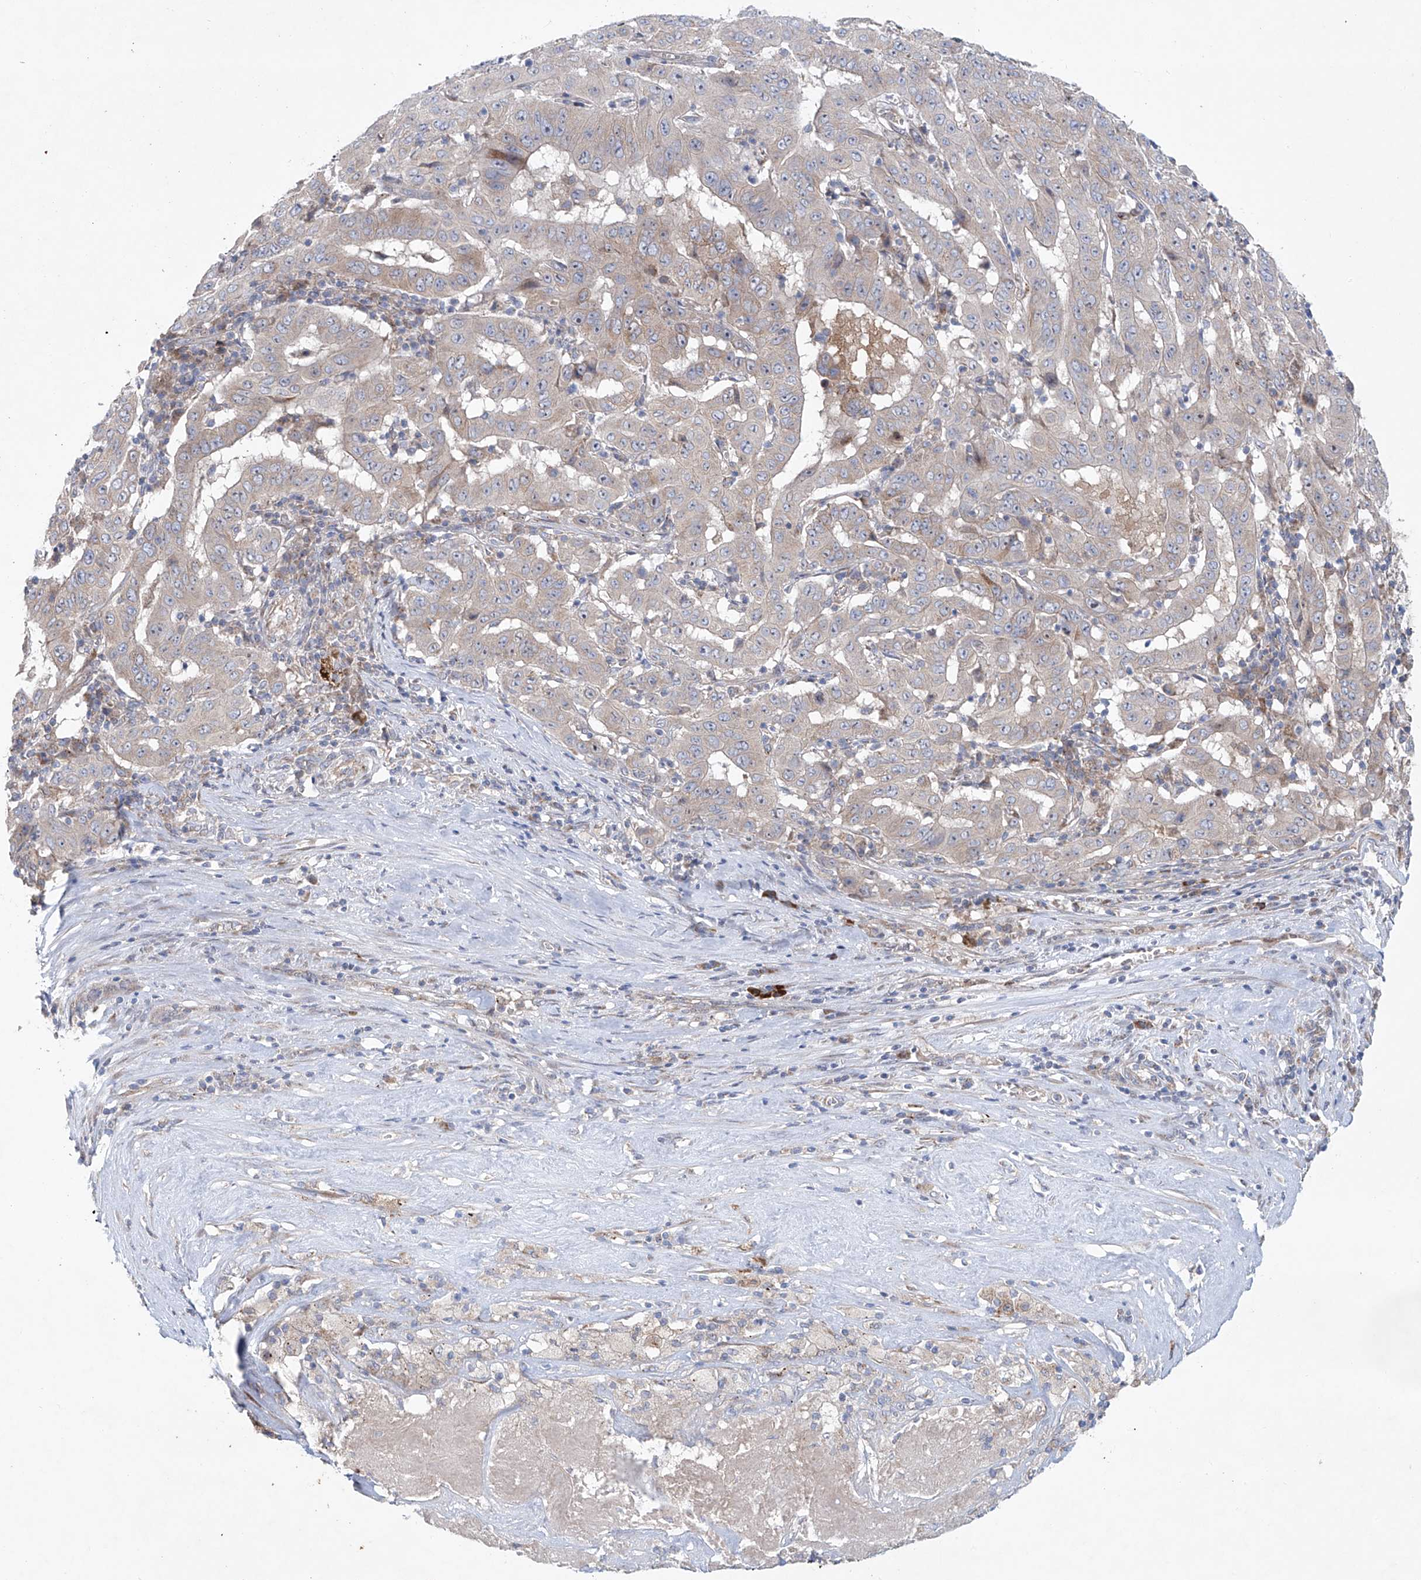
{"staining": {"intensity": "negative", "quantity": "none", "location": "none"}, "tissue": "pancreatic cancer", "cell_type": "Tumor cells", "image_type": "cancer", "snomed": [{"axis": "morphology", "description": "Adenocarcinoma, NOS"}, {"axis": "topography", "description": "Pancreas"}], "caption": "Human pancreatic cancer stained for a protein using immunohistochemistry reveals no positivity in tumor cells.", "gene": "KLC4", "patient": {"sex": "male", "age": 63}}